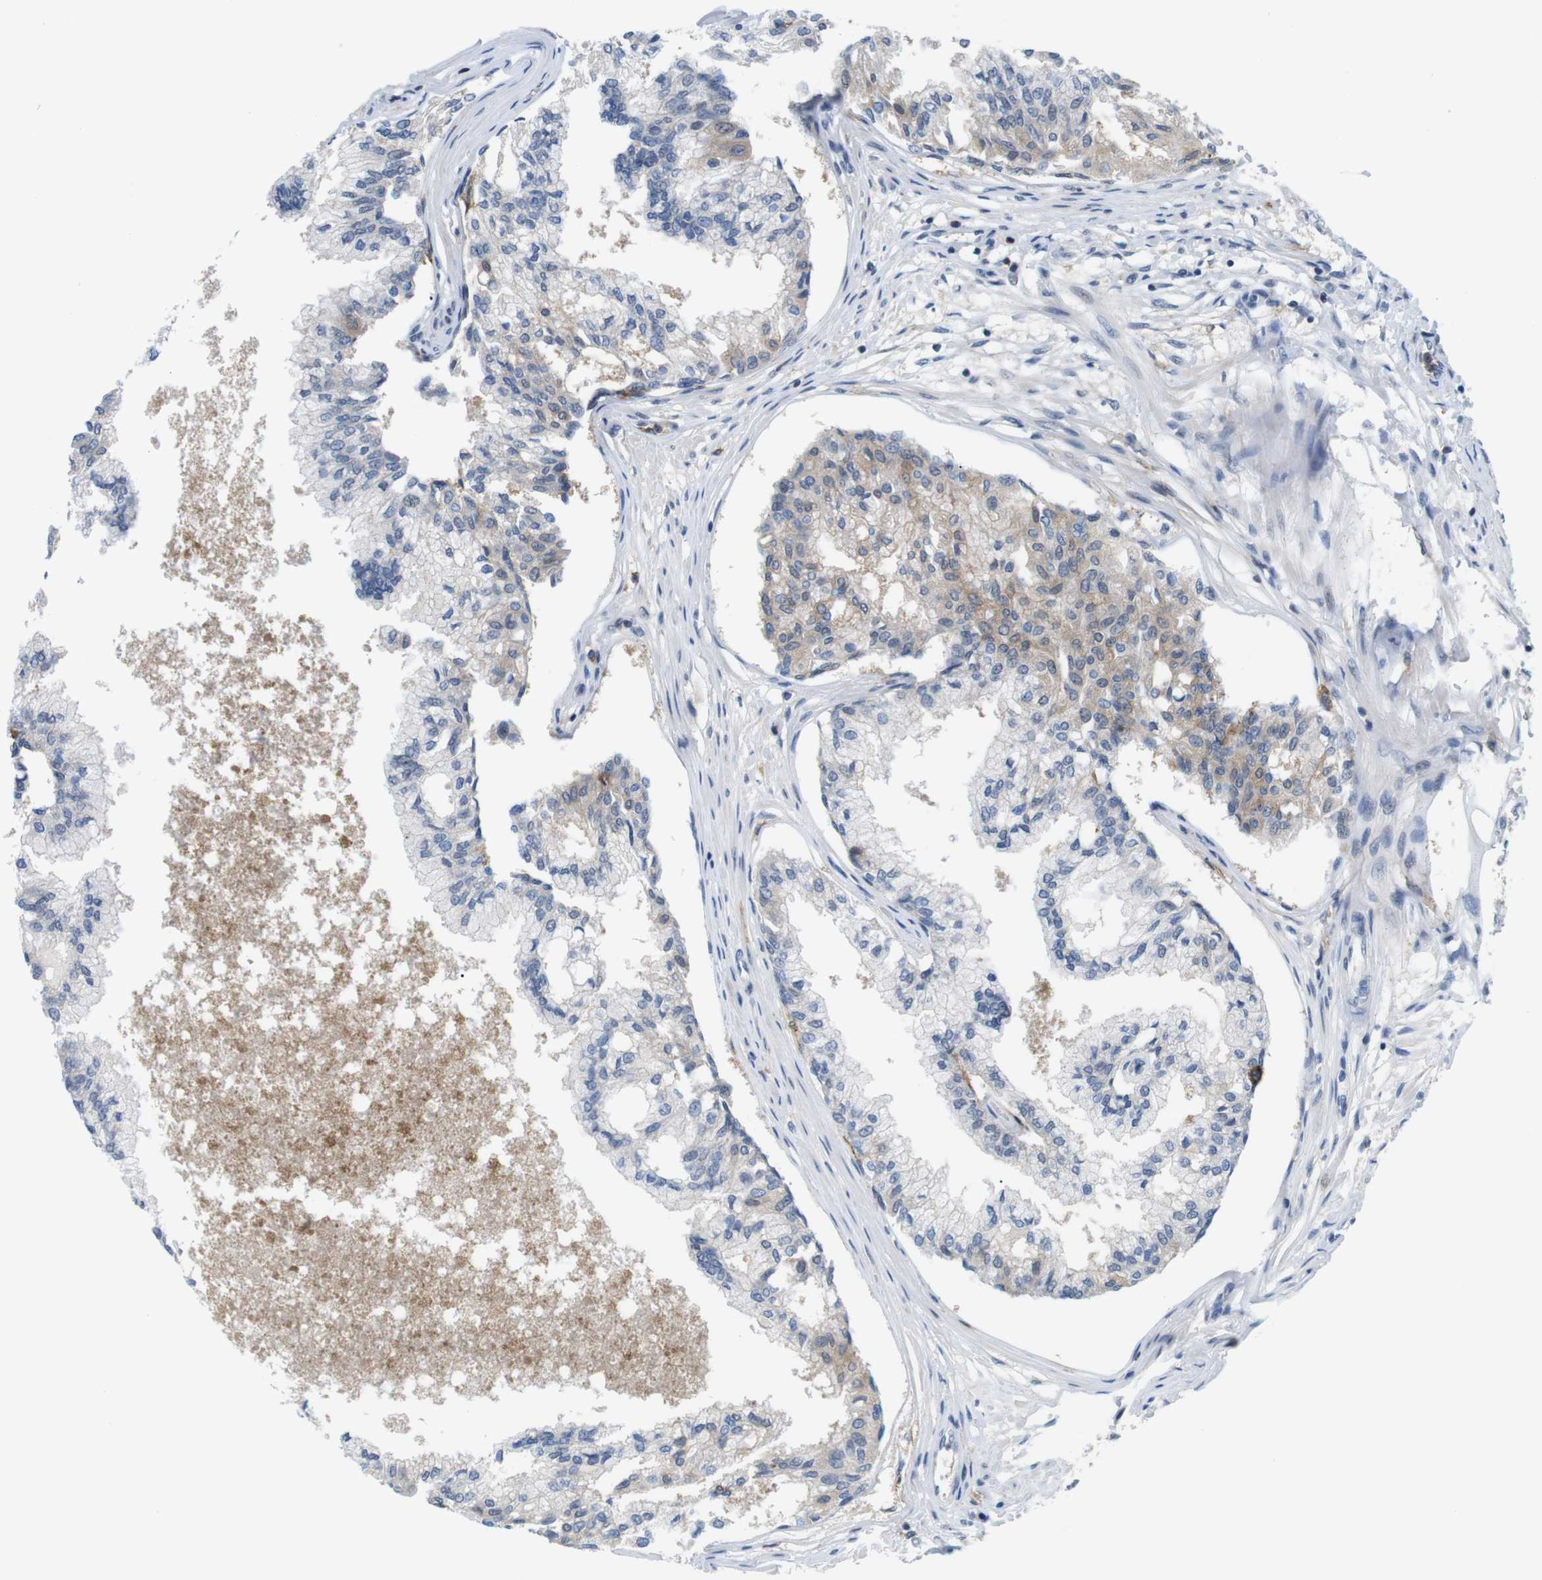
{"staining": {"intensity": "moderate", "quantity": "<25%", "location": "cytoplasmic/membranous"}, "tissue": "prostate", "cell_type": "Glandular cells", "image_type": "normal", "snomed": [{"axis": "morphology", "description": "Normal tissue, NOS"}, {"axis": "topography", "description": "Prostate"}, {"axis": "topography", "description": "Seminal veicle"}], "caption": "Prostate stained for a protein (brown) reveals moderate cytoplasmic/membranous positive positivity in about <25% of glandular cells.", "gene": "CD300C", "patient": {"sex": "male", "age": 60}}